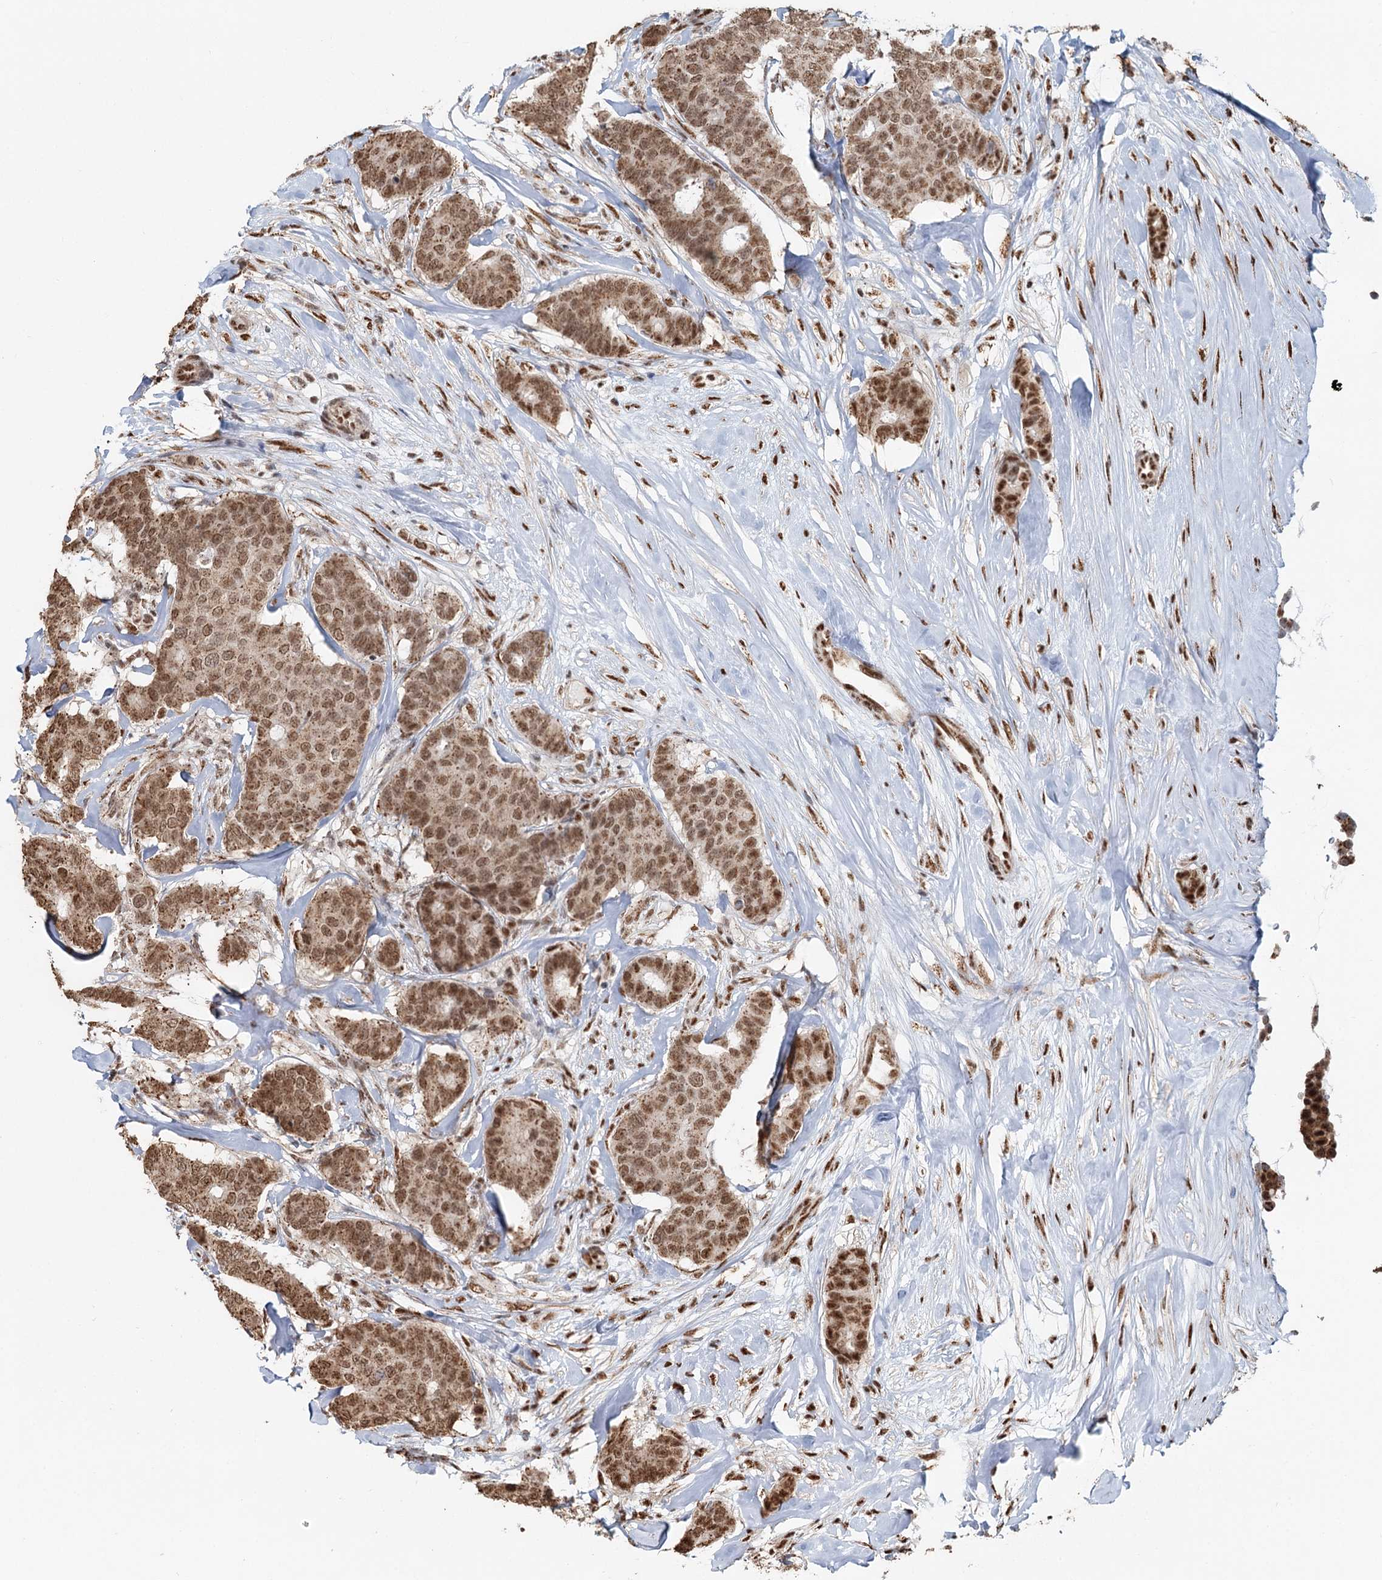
{"staining": {"intensity": "moderate", "quantity": ">75%", "location": "nuclear"}, "tissue": "breast cancer", "cell_type": "Tumor cells", "image_type": "cancer", "snomed": [{"axis": "morphology", "description": "Duct carcinoma"}, {"axis": "topography", "description": "Breast"}], "caption": "An IHC micrograph of tumor tissue is shown. Protein staining in brown labels moderate nuclear positivity in infiltrating ductal carcinoma (breast) within tumor cells.", "gene": "GPALPP1", "patient": {"sex": "female", "age": 75}}